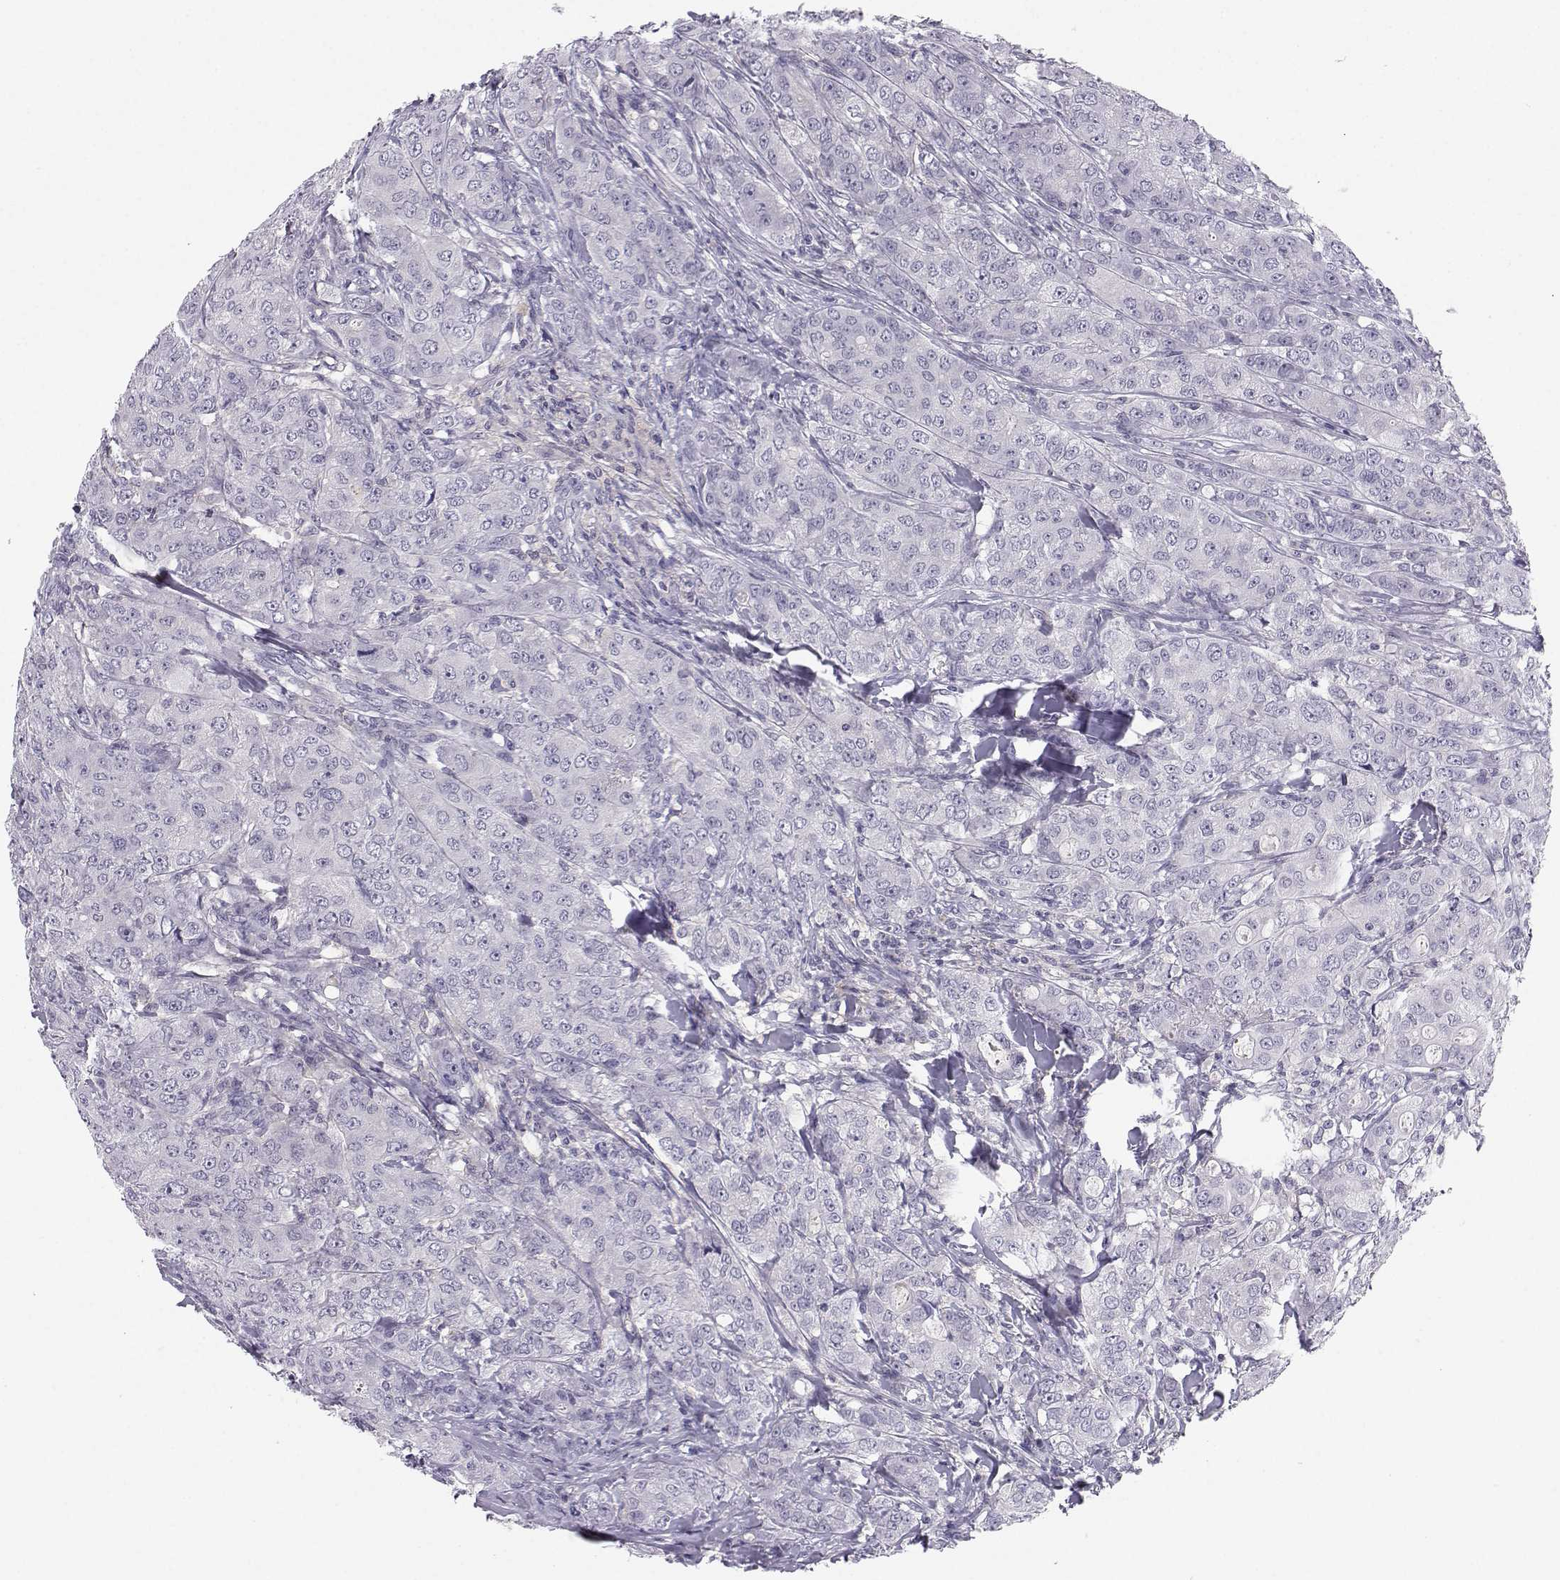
{"staining": {"intensity": "negative", "quantity": "none", "location": "none"}, "tissue": "breast cancer", "cell_type": "Tumor cells", "image_type": "cancer", "snomed": [{"axis": "morphology", "description": "Duct carcinoma"}, {"axis": "topography", "description": "Breast"}], "caption": "IHC image of neoplastic tissue: human invasive ductal carcinoma (breast) stained with DAB reveals no significant protein positivity in tumor cells.", "gene": "MROH7", "patient": {"sex": "female", "age": 43}}